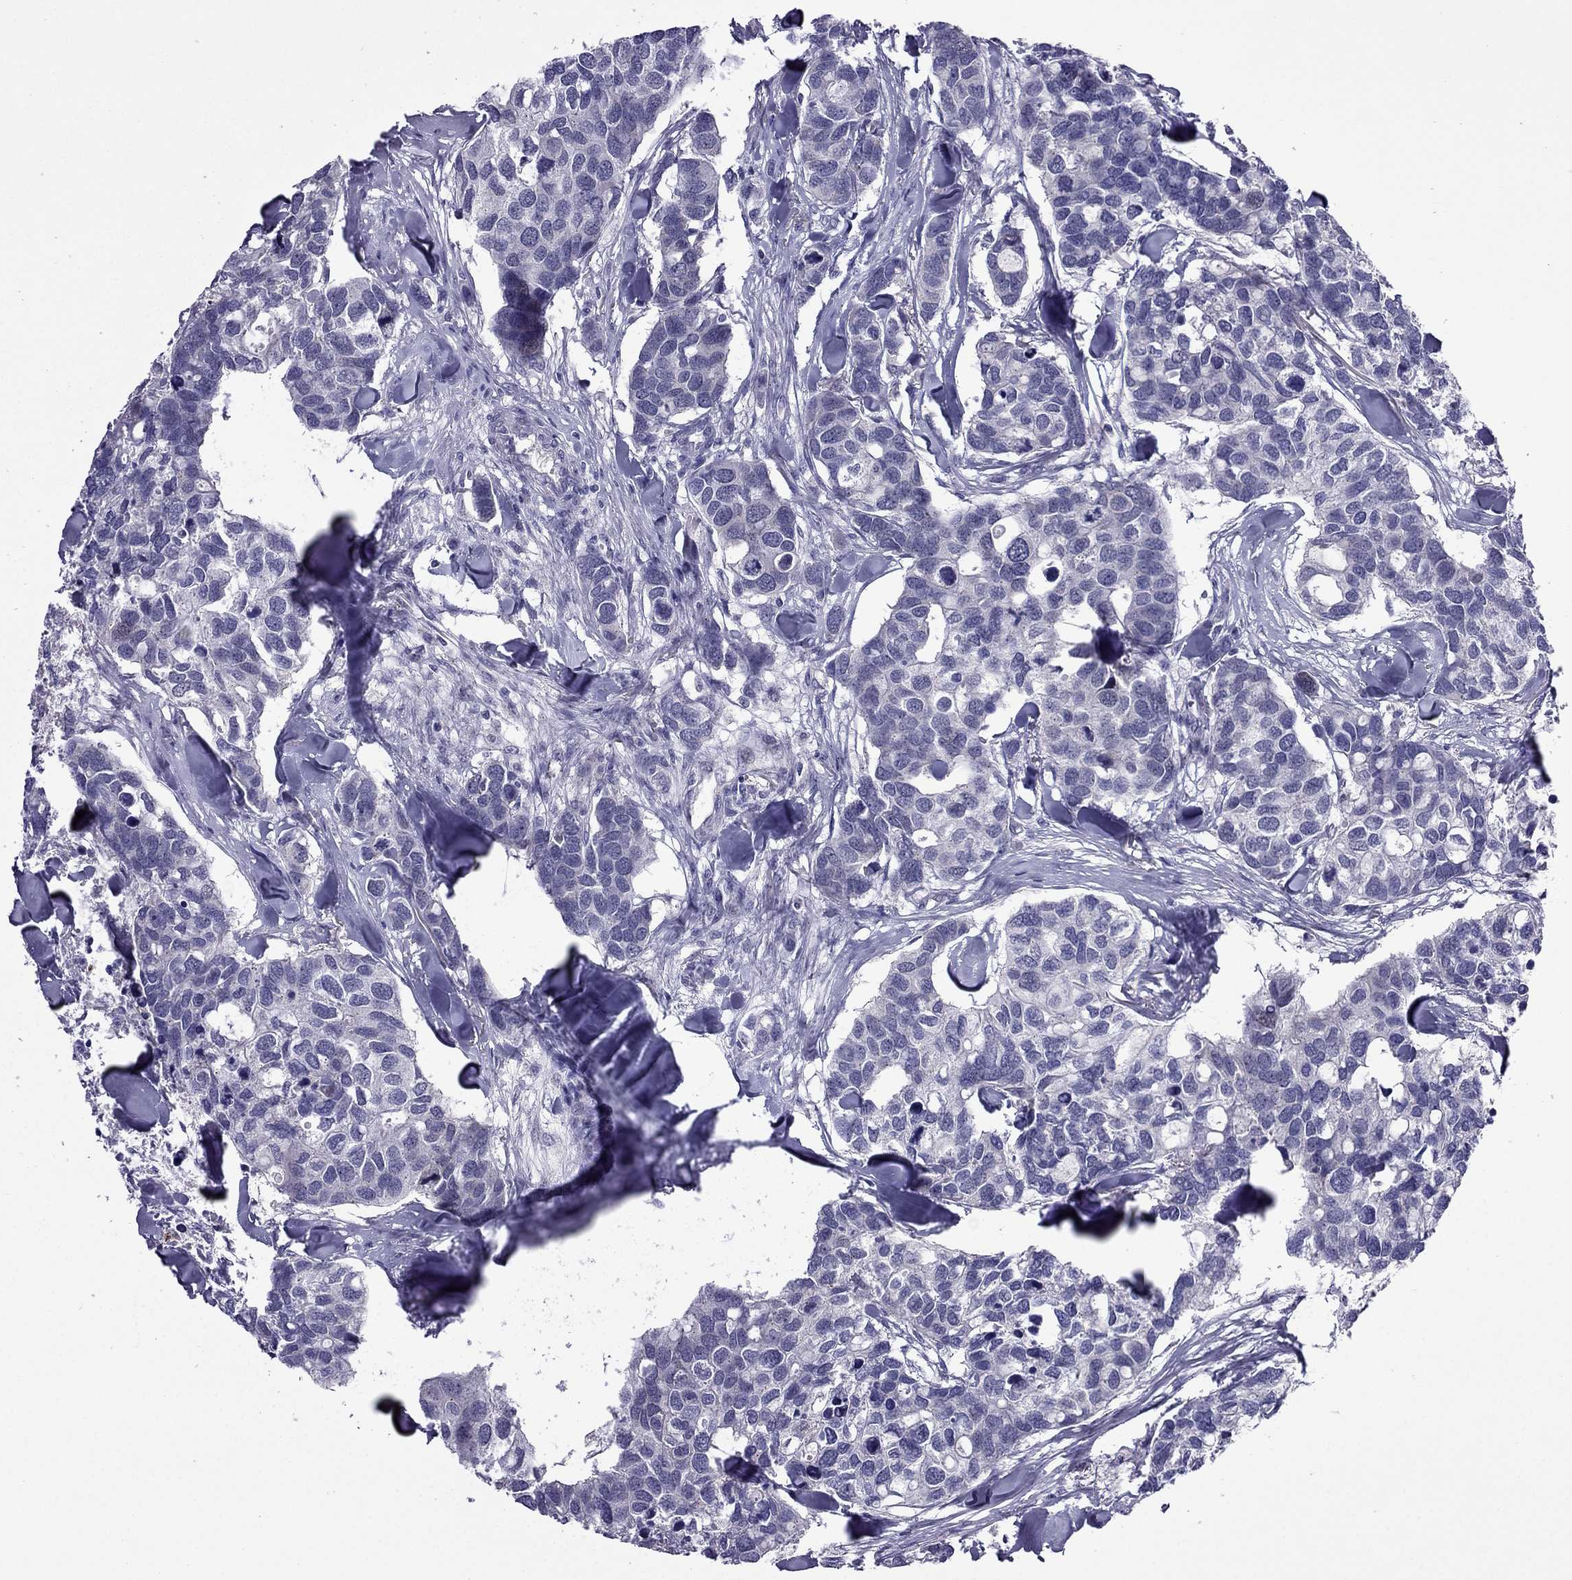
{"staining": {"intensity": "negative", "quantity": "none", "location": "none"}, "tissue": "breast cancer", "cell_type": "Tumor cells", "image_type": "cancer", "snomed": [{"axis": "morphology", "description": "Duct carcinoma"}, {"axis": "topography", "description": "Breast"}], "caption": "Immunohistochemical staining of breast cancer reveals no significant positivity in tumor cells. (DAB immunohistochemistry with hematoxylin counter stain).", "gene": "MYBPH", "patient": {"sex": "female", "age": 83}}